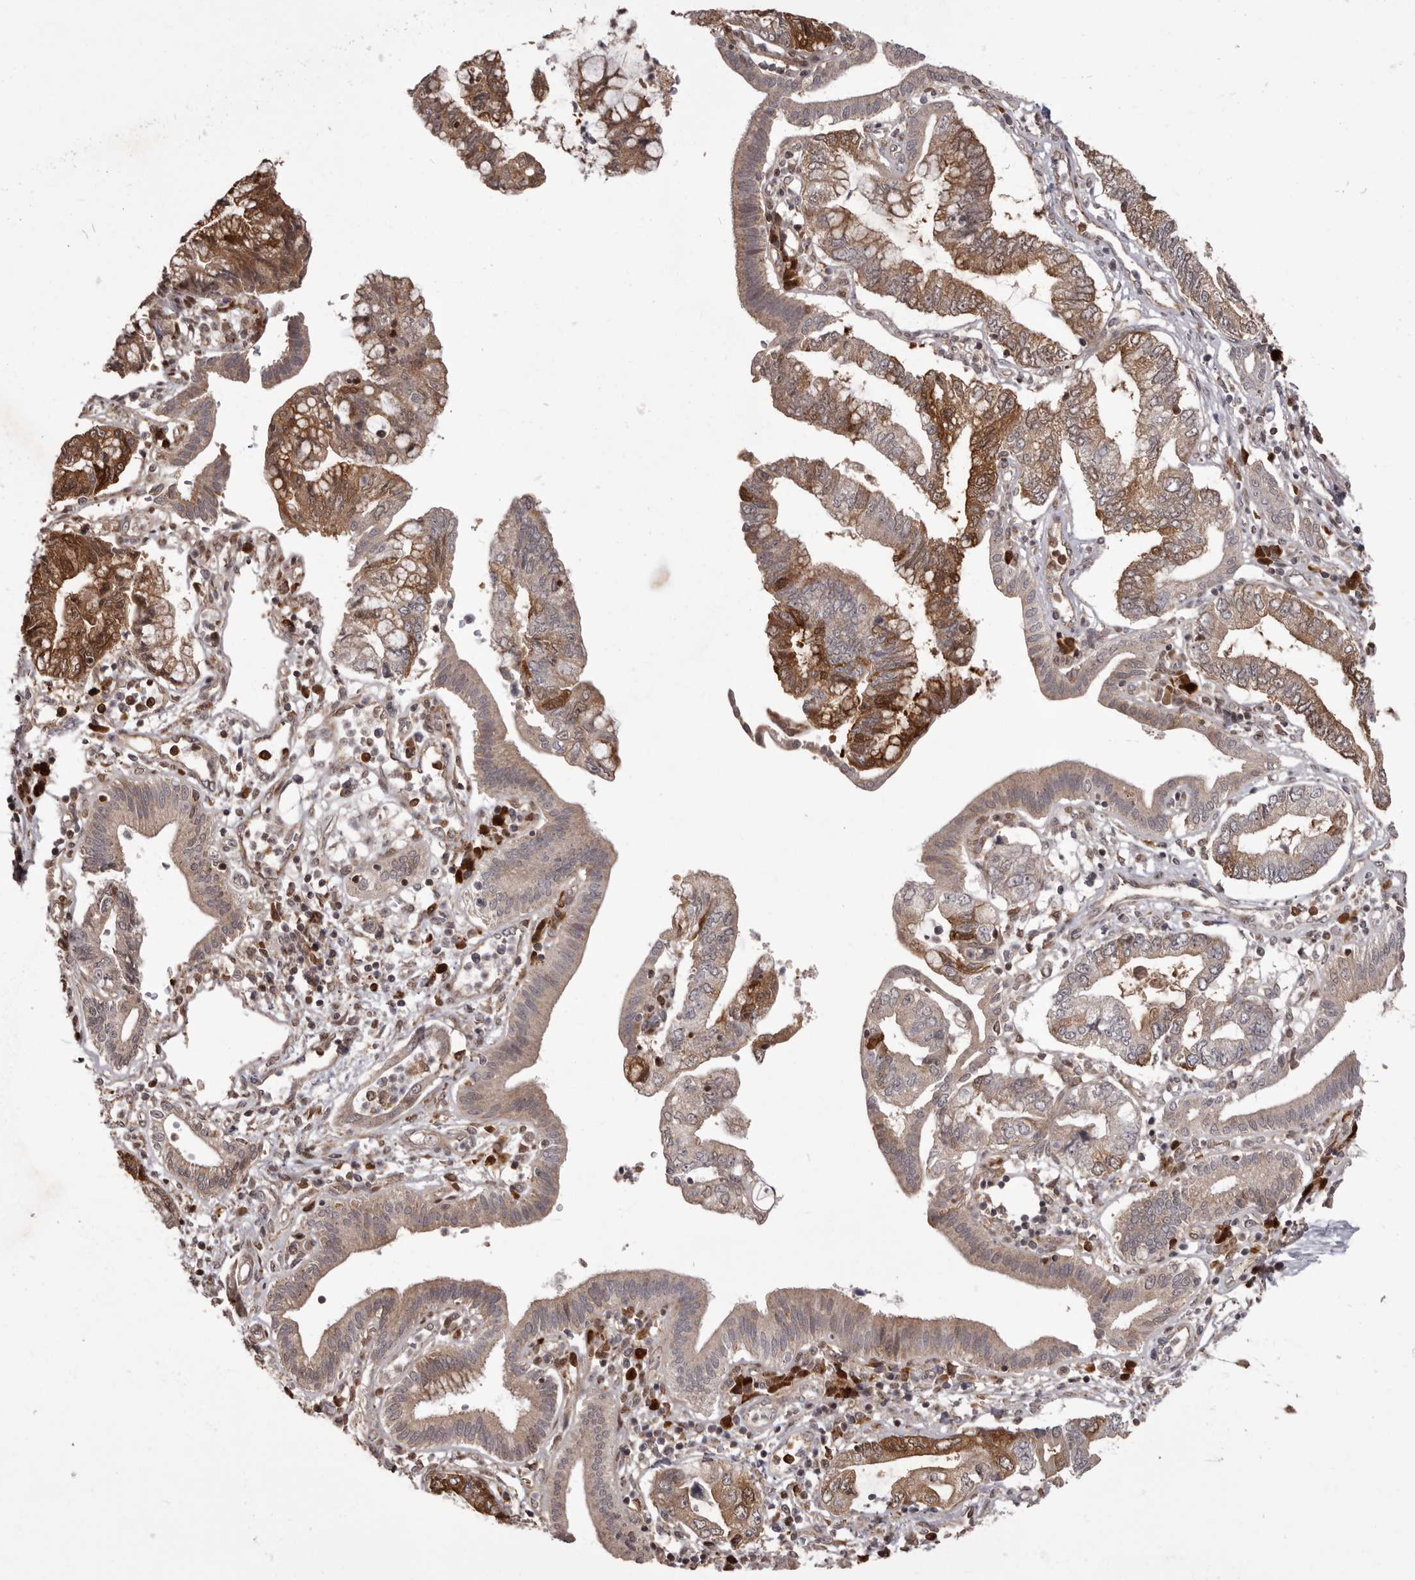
{"staining": {"intensity": "moderate", "quantity": "25%-75%", "location": "cytoplasmic/membranous"}, "tissue": "pancreatic cancer", "cell_type": "Tumor cells", "image_type": "cancer", "snomed": [{"axis": "morphology", "description": "Adenocarcinoma, NOS"}, {"axis": "topography", "description": "Pancreas"}], "caption": "The photomicrograph shows staining of pancreatic adenocarcinoma, revealing moderate cytoplasmic/membranous protein positivity (brown color) within tumor cells. The protein is stained brown, and the nuclei are stained in blue (DAB IHC with brightfield microscopy, high magnification).", "gene": "GFOD1", "patient": {"sex": "female", "age": 73}}